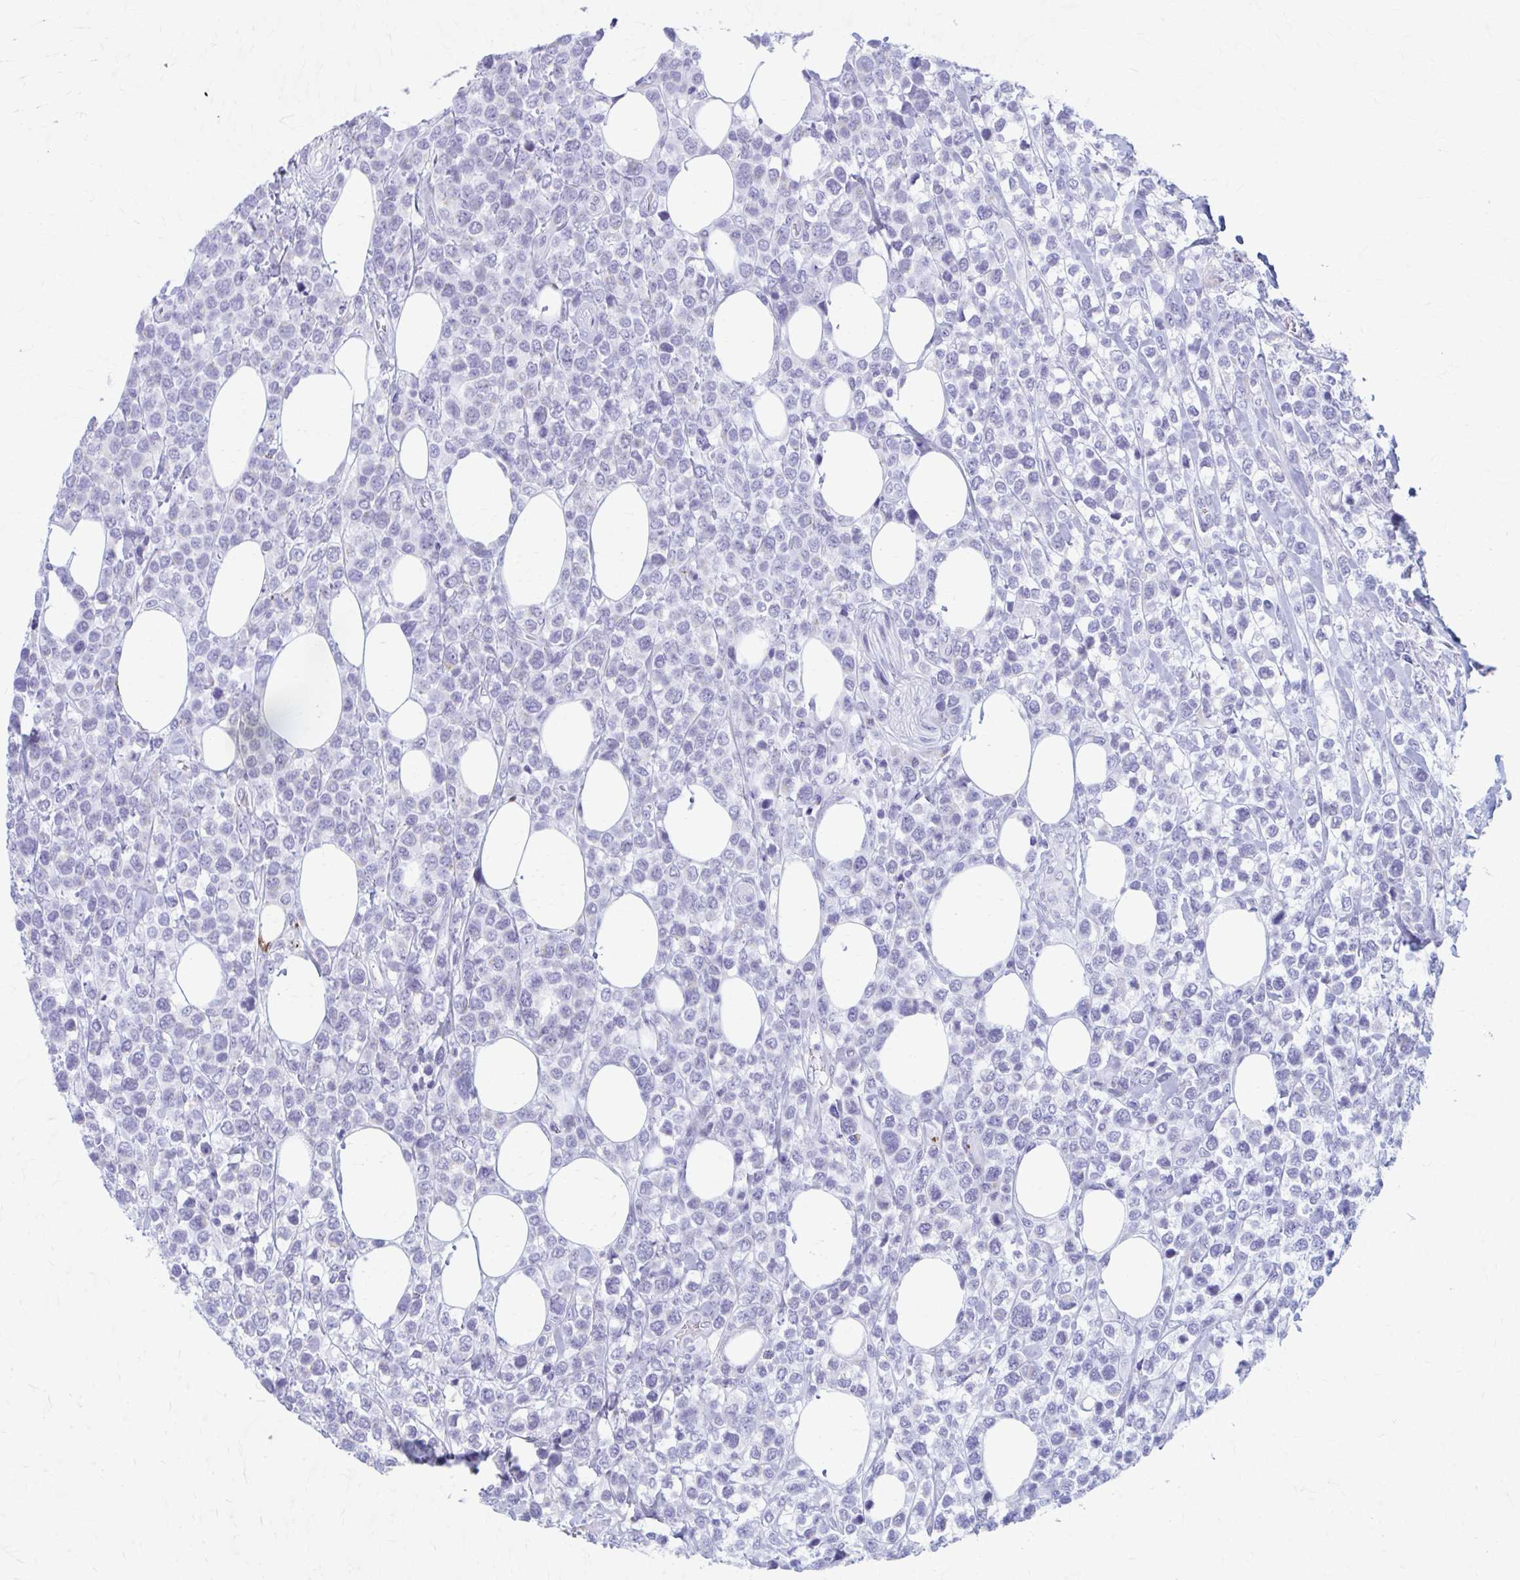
{"staining": {"intensity": "negative", "quantity": "none", "location": "none"}, "tissue": "lymphoma", "cell_type": "Tumor cells", "image_type": "cancer", "snomed": [{"axis": "morphology", "description": "Malignant lymphoma, non-Hodgkin's type, High grade"}, {"axis": "topography", "description": "Soft tissue"}], "caption": "The image displays no staining of tumor cells in high-grade malignant lymphoma, non-Hodgkin's type. The staining is performed using DAB brown chromogen with nuclei counter-stained in using hematoxylin.", "gene": "KCNE2", "patient": {"sex": "female", "age": 56}}